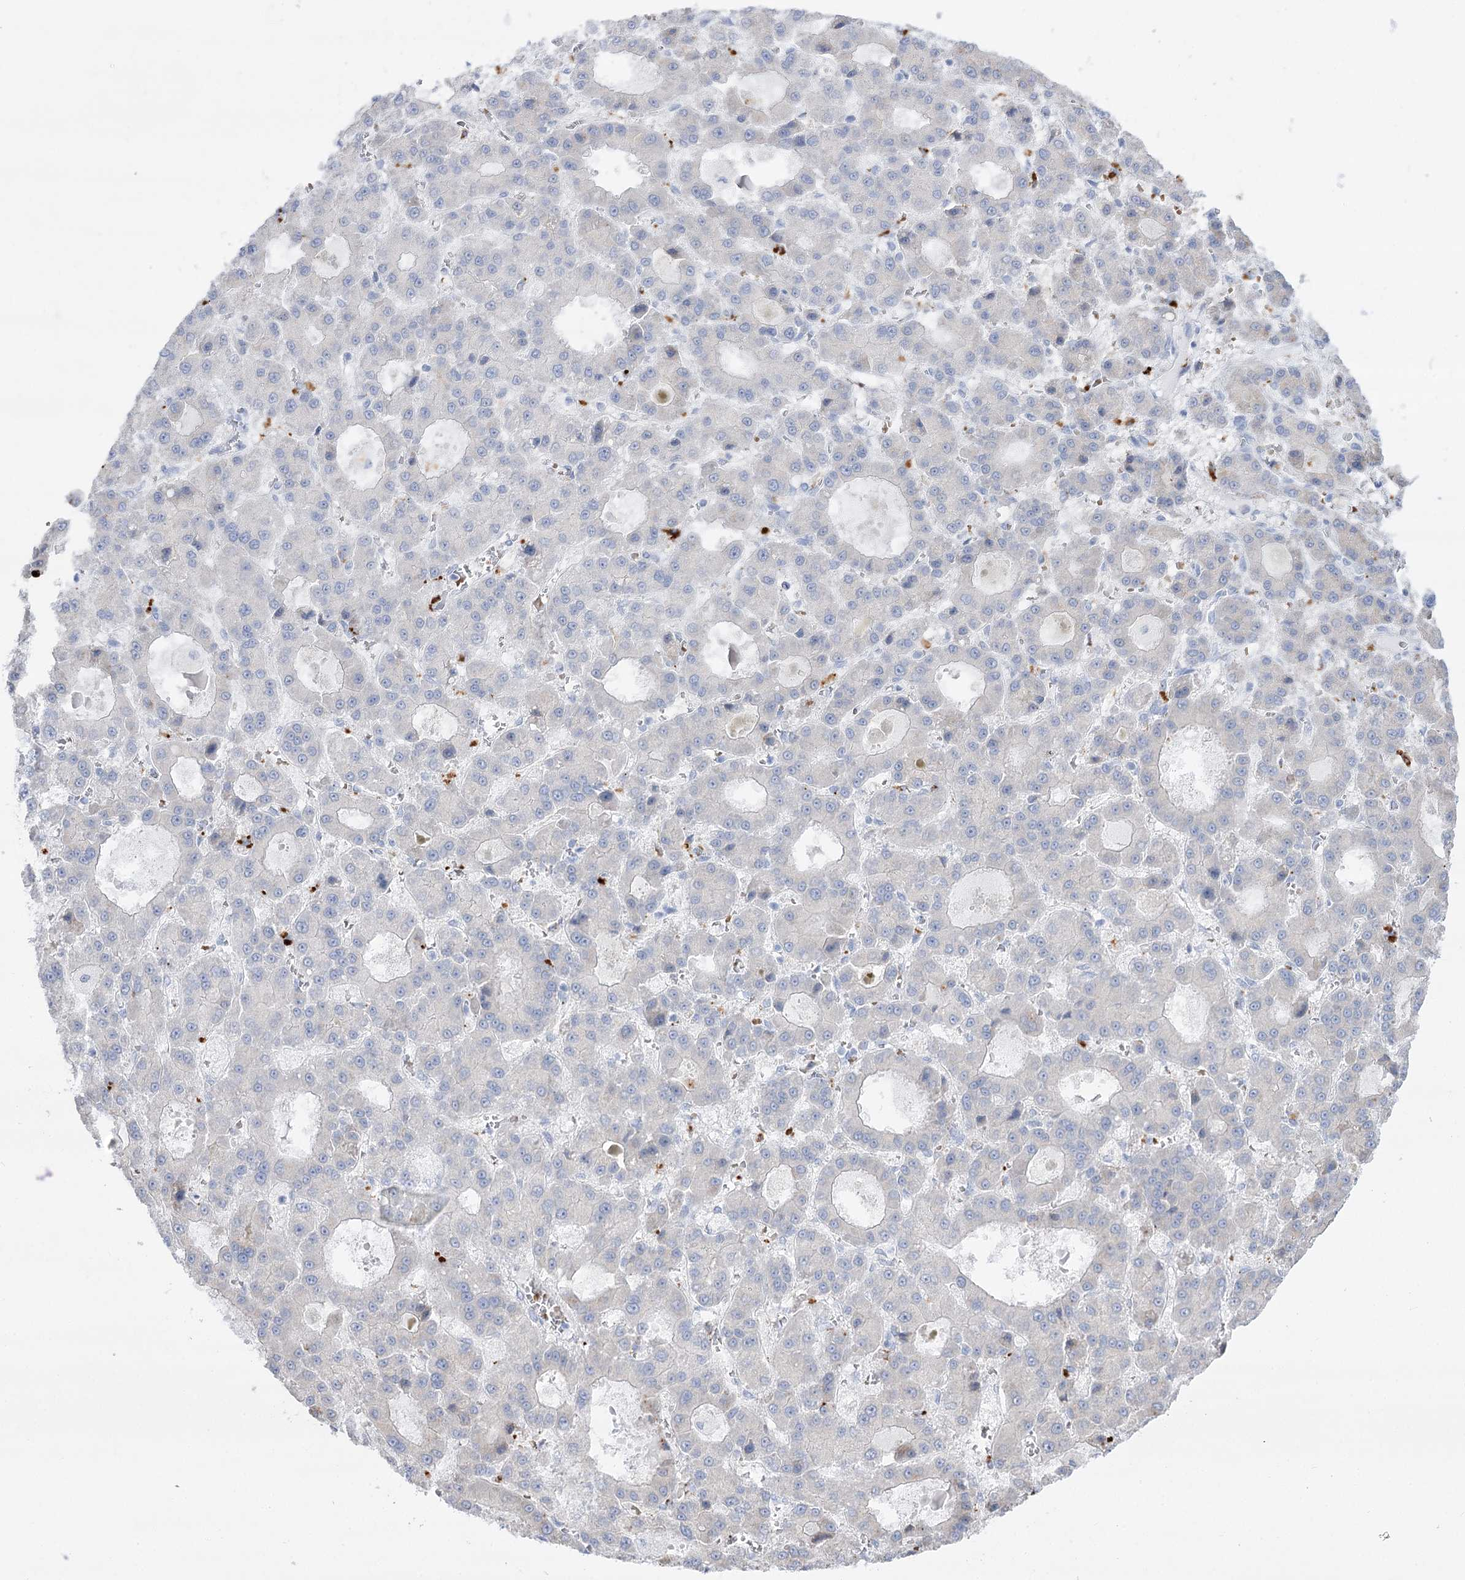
{"staining": {"intensity": "negative", "quantity": "none", "location": "none"}, "tissue": "liver cancer", "cell_type": "Tumor cells", "image_type": "cancer", "snomed": [{"axis": "morphology", "description": "Carcinoma, Hepatocellular, NOS"}, {"axis": "topography", "description": "Liver"}], "caption": "Tumor cells show no significant staining in liver hepatocellular carcinoma.", "gene": "SIAE", "patient": {"sex": "male", "age": 70}}